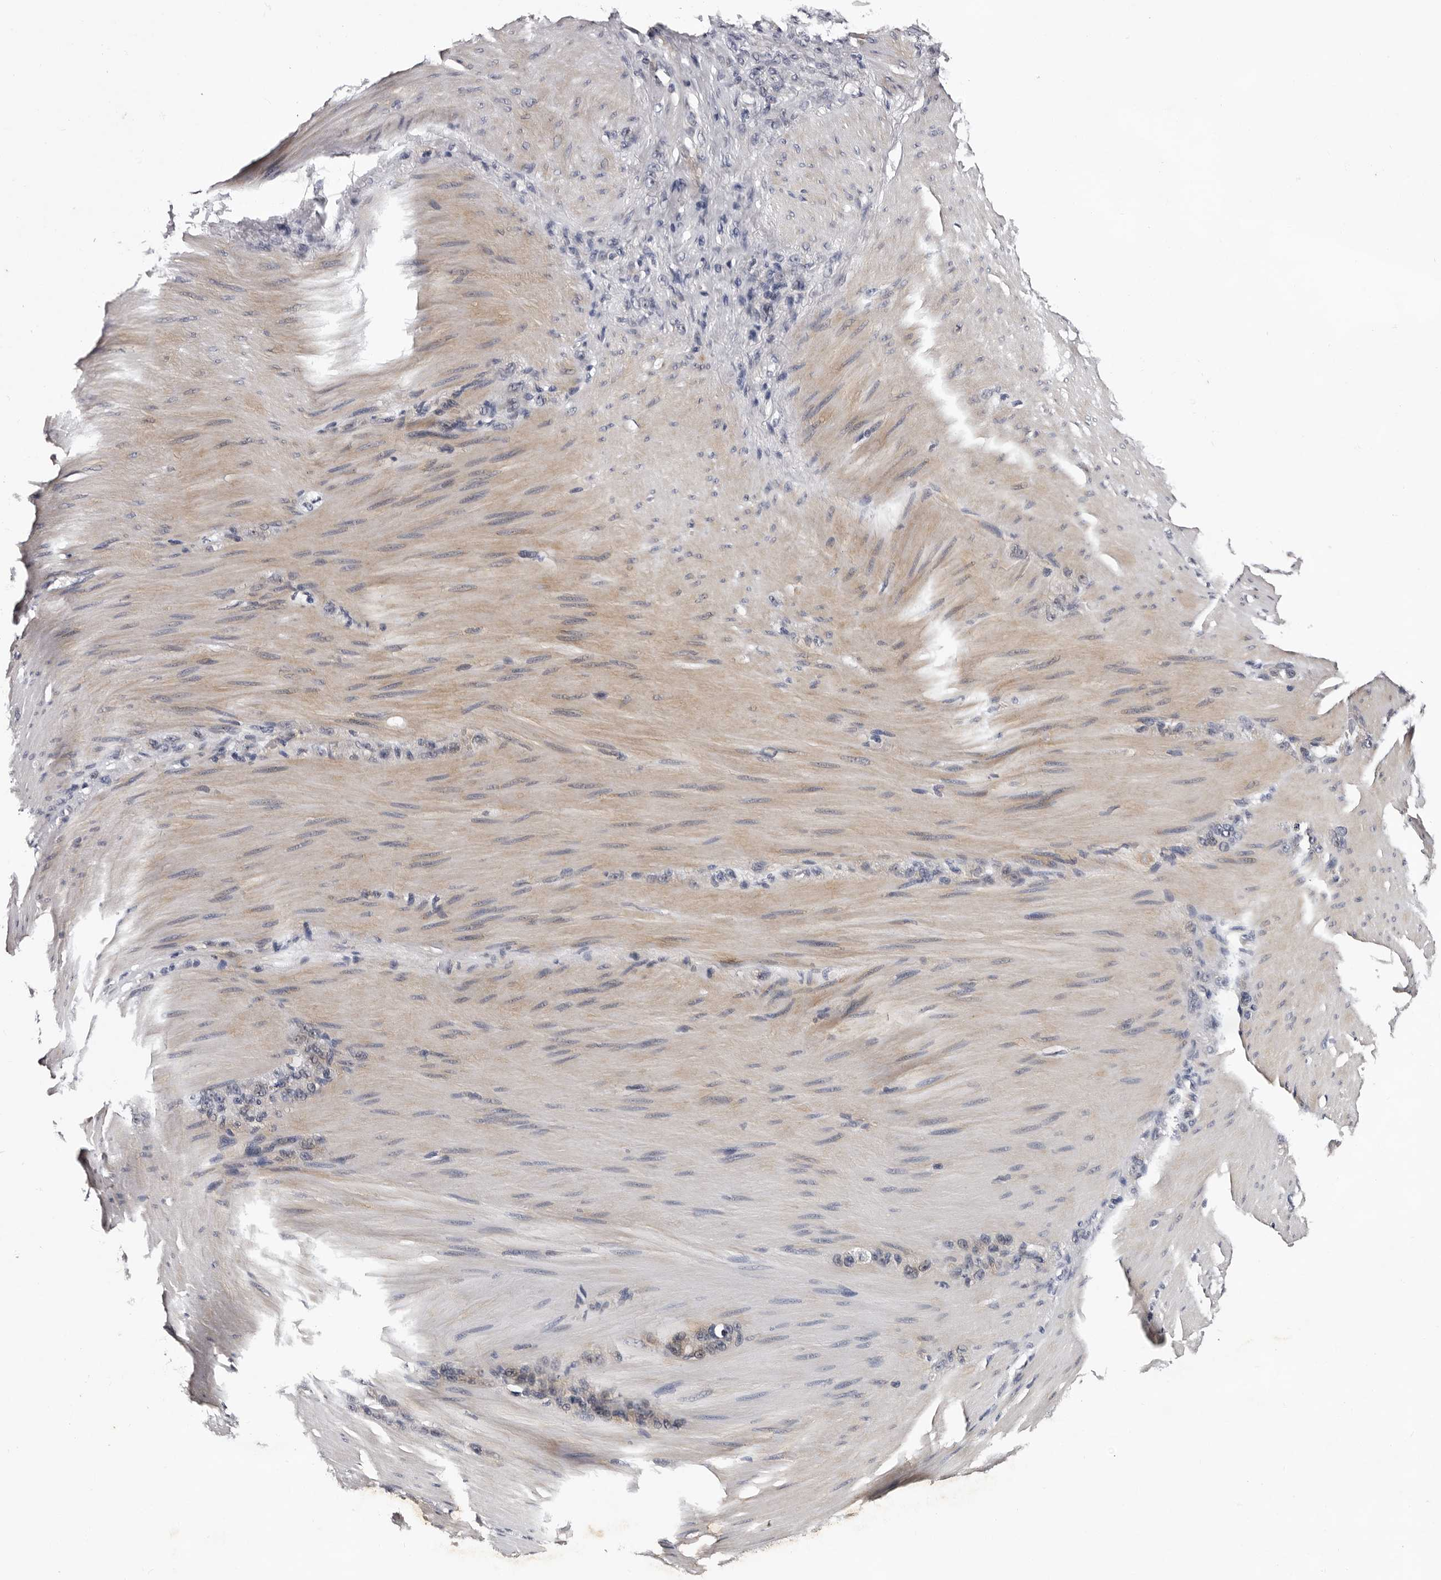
{"staining": {"intensity": "weak", "quantity": "<25%", "location": "cytoplasmic/membranous"}, "tissue": "stomach cancer", "cell_type": "Tumor cells", "image_type": "cancer", "snomed": [{"axis": "morphology", "description": "Normal tissue, NOS"}, {"axis": "morphology", "description": "Adenocarcinoma, NOS"}, {"axis": "topography", "description": "Stomach"}], "caption": "Tumor cells show no significant staining in stomach cancer (adenocarcinoma).", "gene": "TAF4B", "patient": {"sex": "male", "age": 82}}